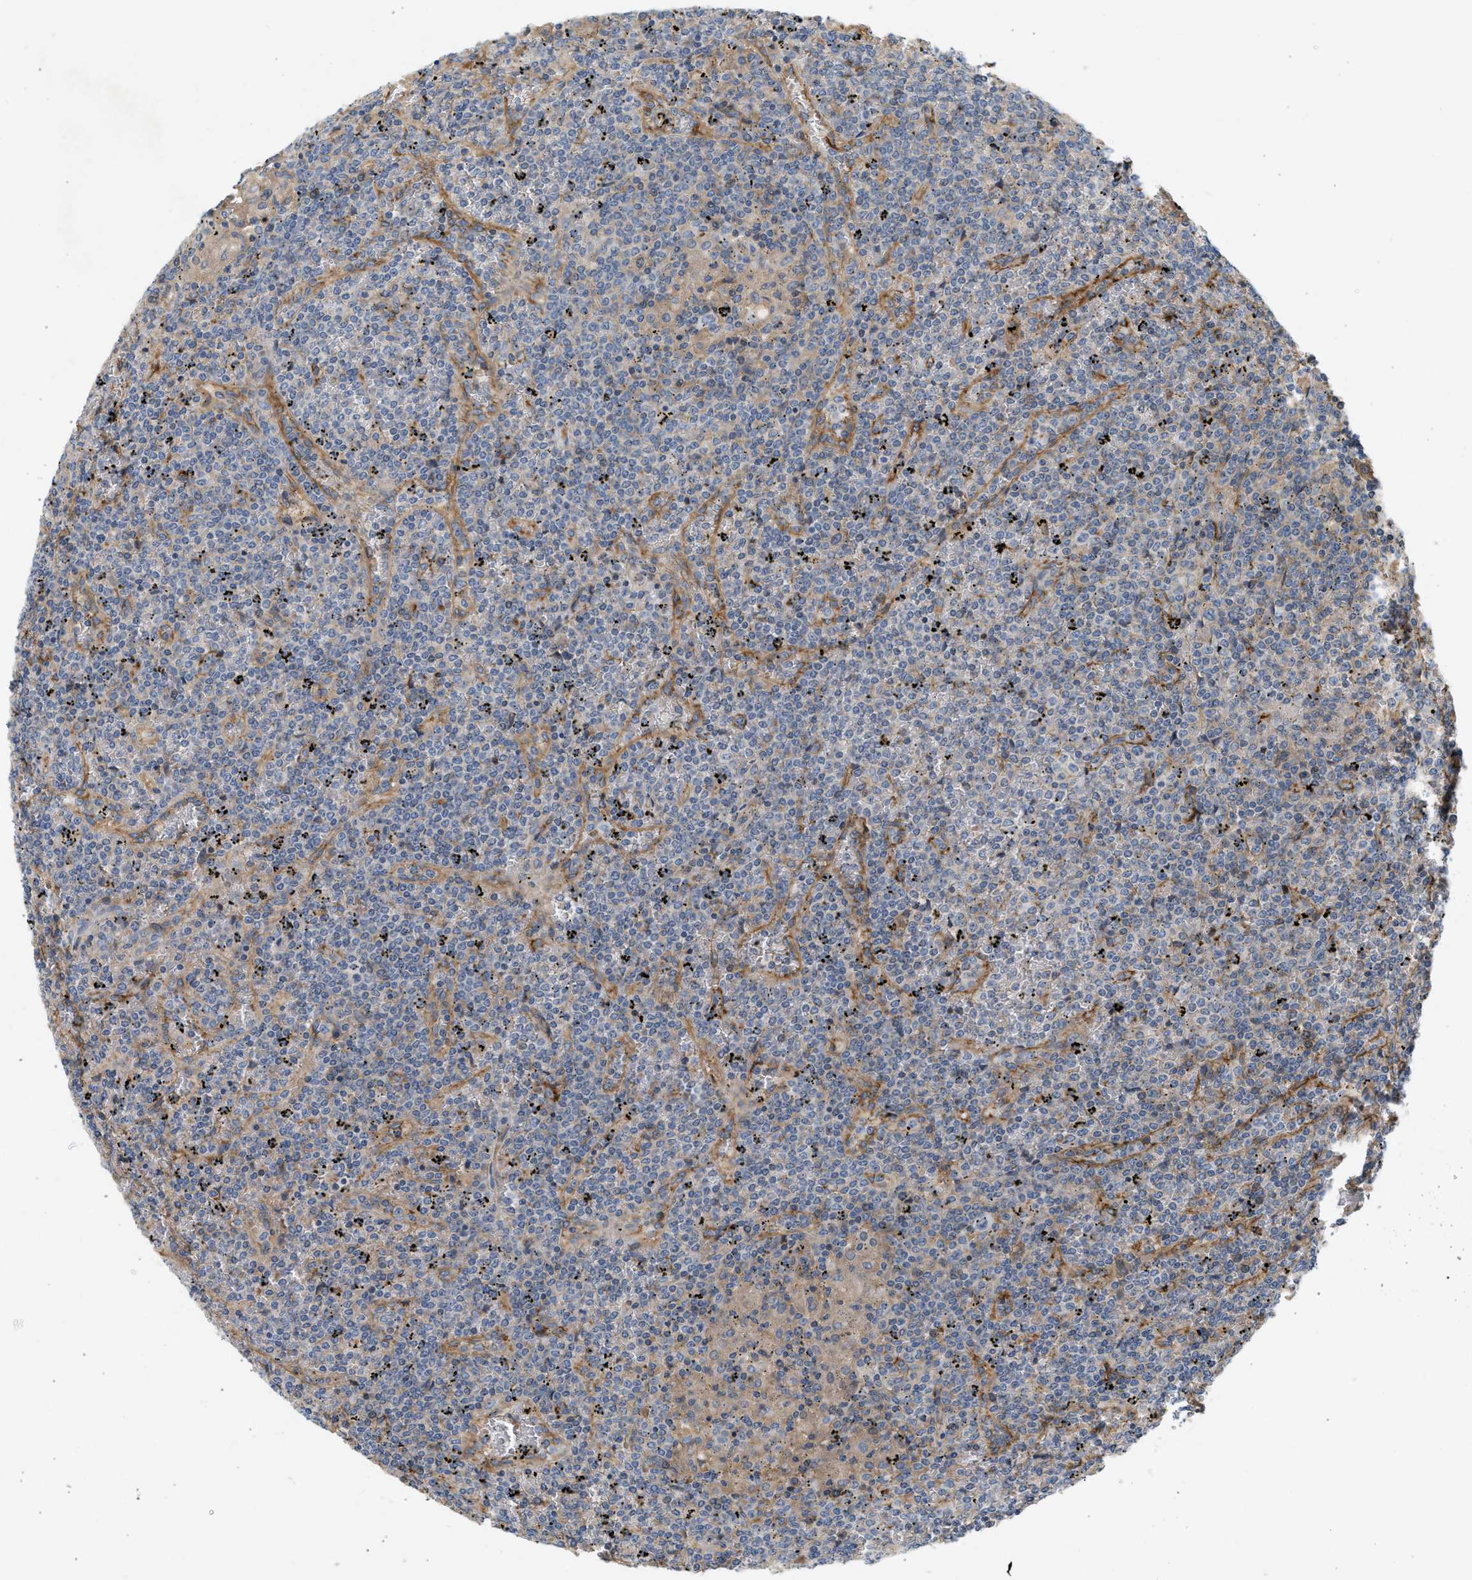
{"staining": {"intensity": "negative", "quantity": "none", "location": "none"}, "tissue": "lymphoma", "cell_type": "Tumor cells", "image_type": "cancer", "snomed": [{"axis": "morphology", "description": "Malignant lymphoma, non-Hodgkin's type, Low grade"}, {"axis": "topography", "description": "Spleen"}], "caption": "Lymphoma was stained to show a protein in brown. There is no significant staining in tumor cells.", "gene": "F8", "patient": {"sex": "female", "age": 19}}